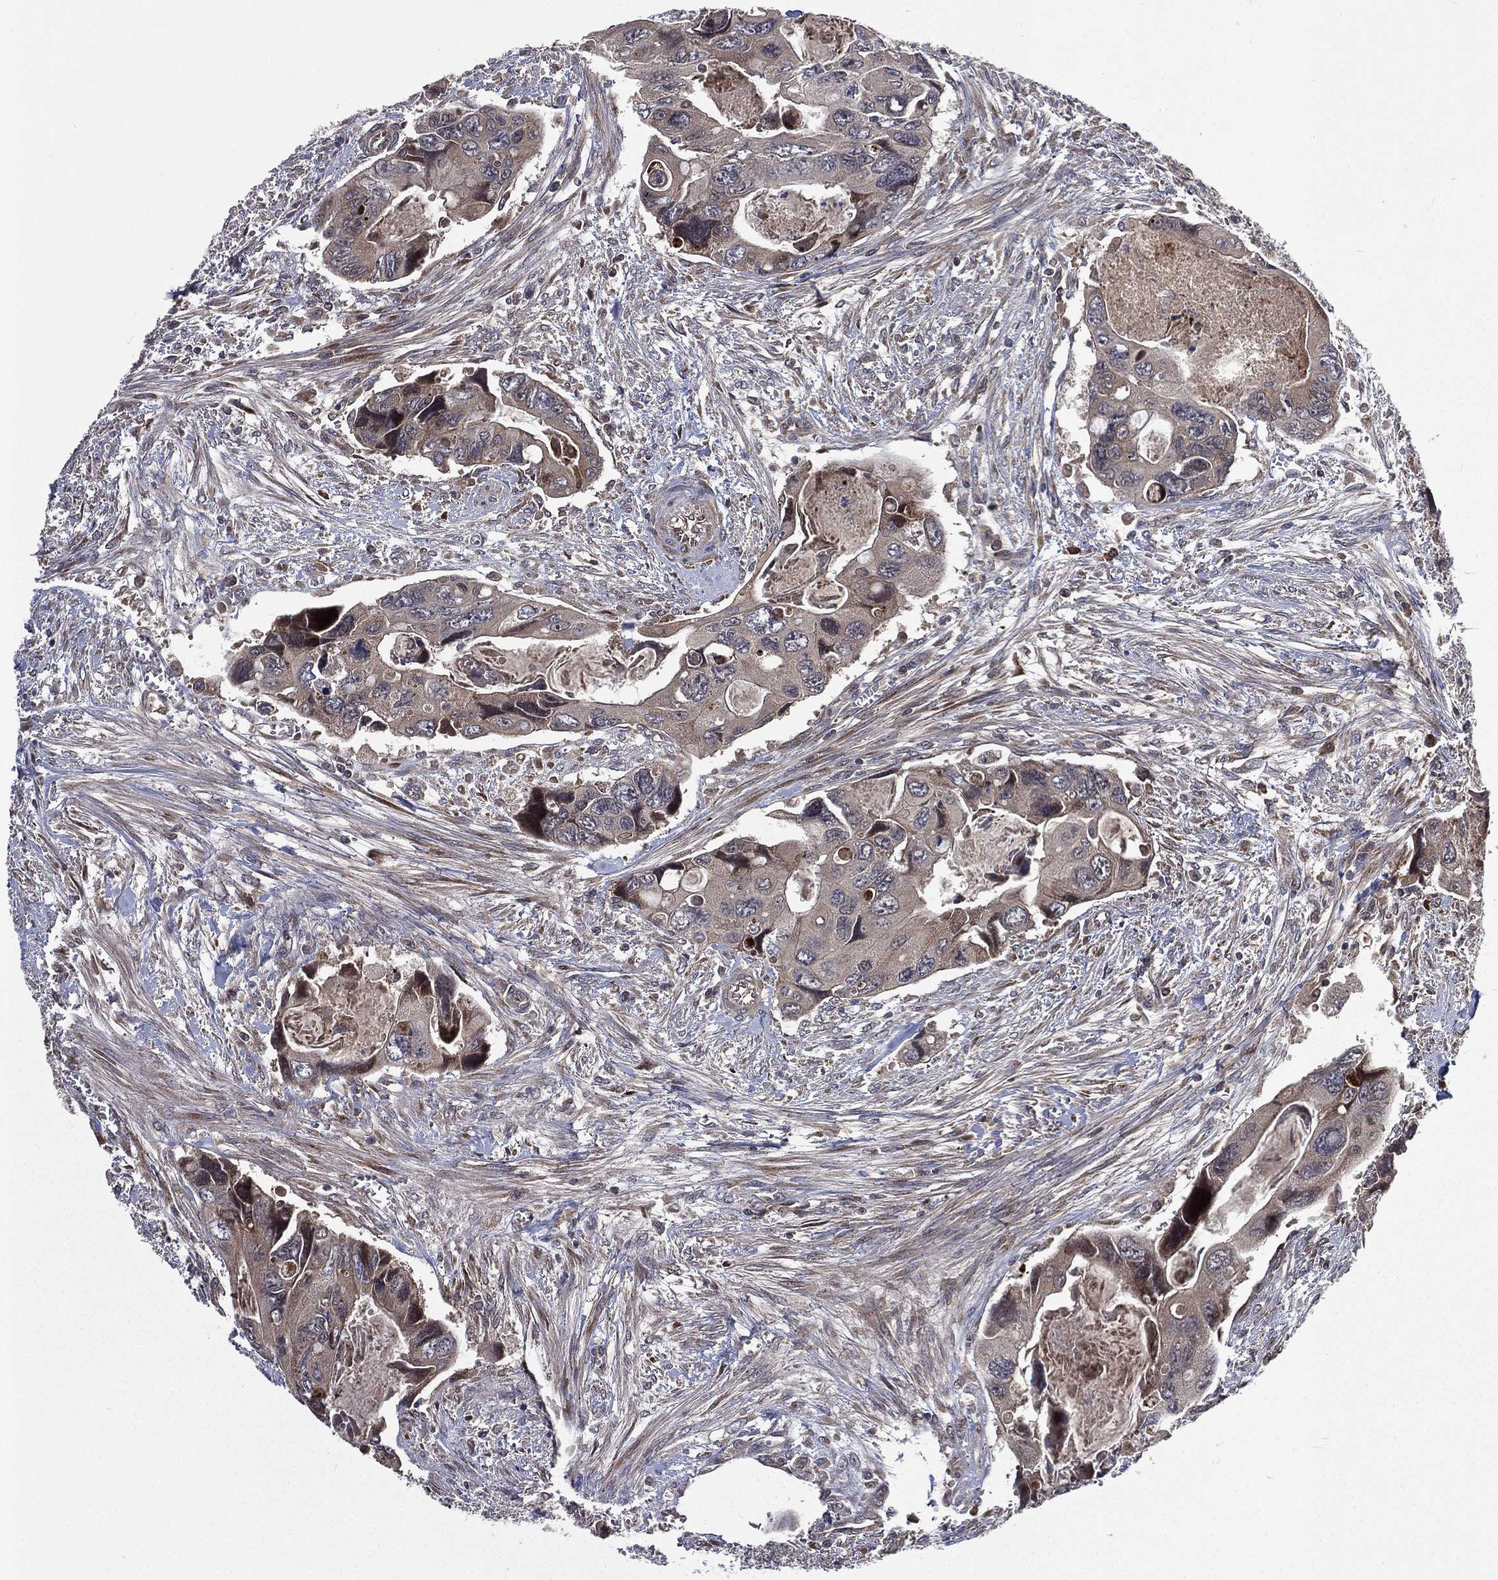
{"staining": {"intensity": "moderate", "quantity": "25%-75%", "location": "cytoplasmic/membranous"}, "tissue": "colorectal cancer", "cell_type": "Tumor cells", "image_type": "cancer", "snomed": [{"axis": "morphology", "description": "Adenocarcinoma, NOS"}, {"axis": "topography", "description": "Rectum"}], "caption": "Immunohistochemical staining of human colorectal cancer (adenocarcinoma) displays medium levels of moderate cytoplasmic/membranous protein staining in approximately 25%-75% of tumor cells.", "gene": "RAB11FIP4", "patient": {"sex": "male", "age": 62}}